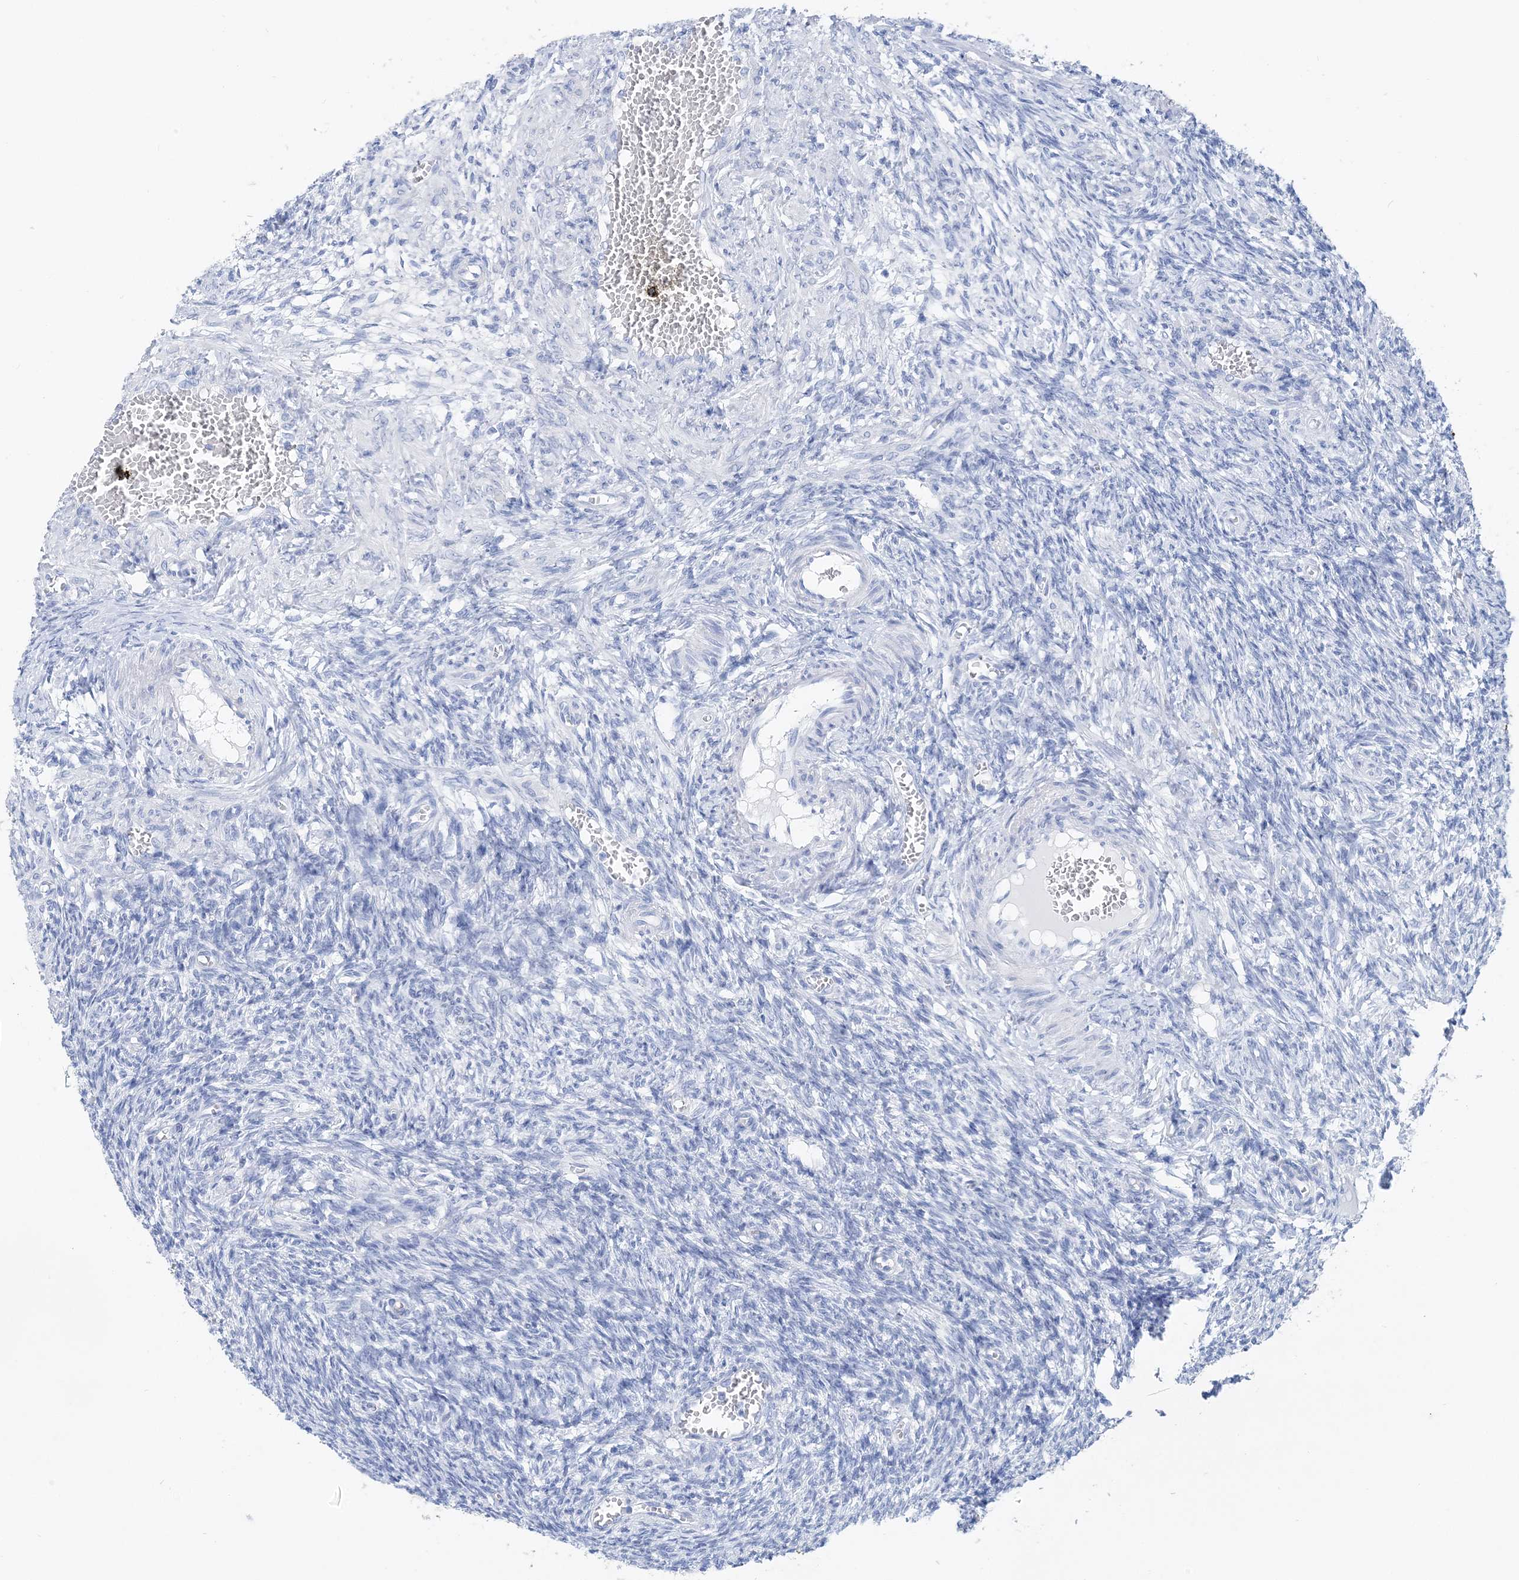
{"staining": {"intensity": "negative", "quantity": "none", "location": "none"}, "tissue": "ovary", "cell_type": "Follicle cells", "image_type": "normal", "snomed": [{"axis": "morphology", "description": "Normal tissue, NOS"}, {"axis": "topography", "description": "Ovary"}], "caption": "A high-resolution photomicrograph shows IHC staining of unremarkable ovary, which shows no significant staining in follicle cells.", "gene": "TSPYL6", "patient": {"sex": "female", "age": 27}}